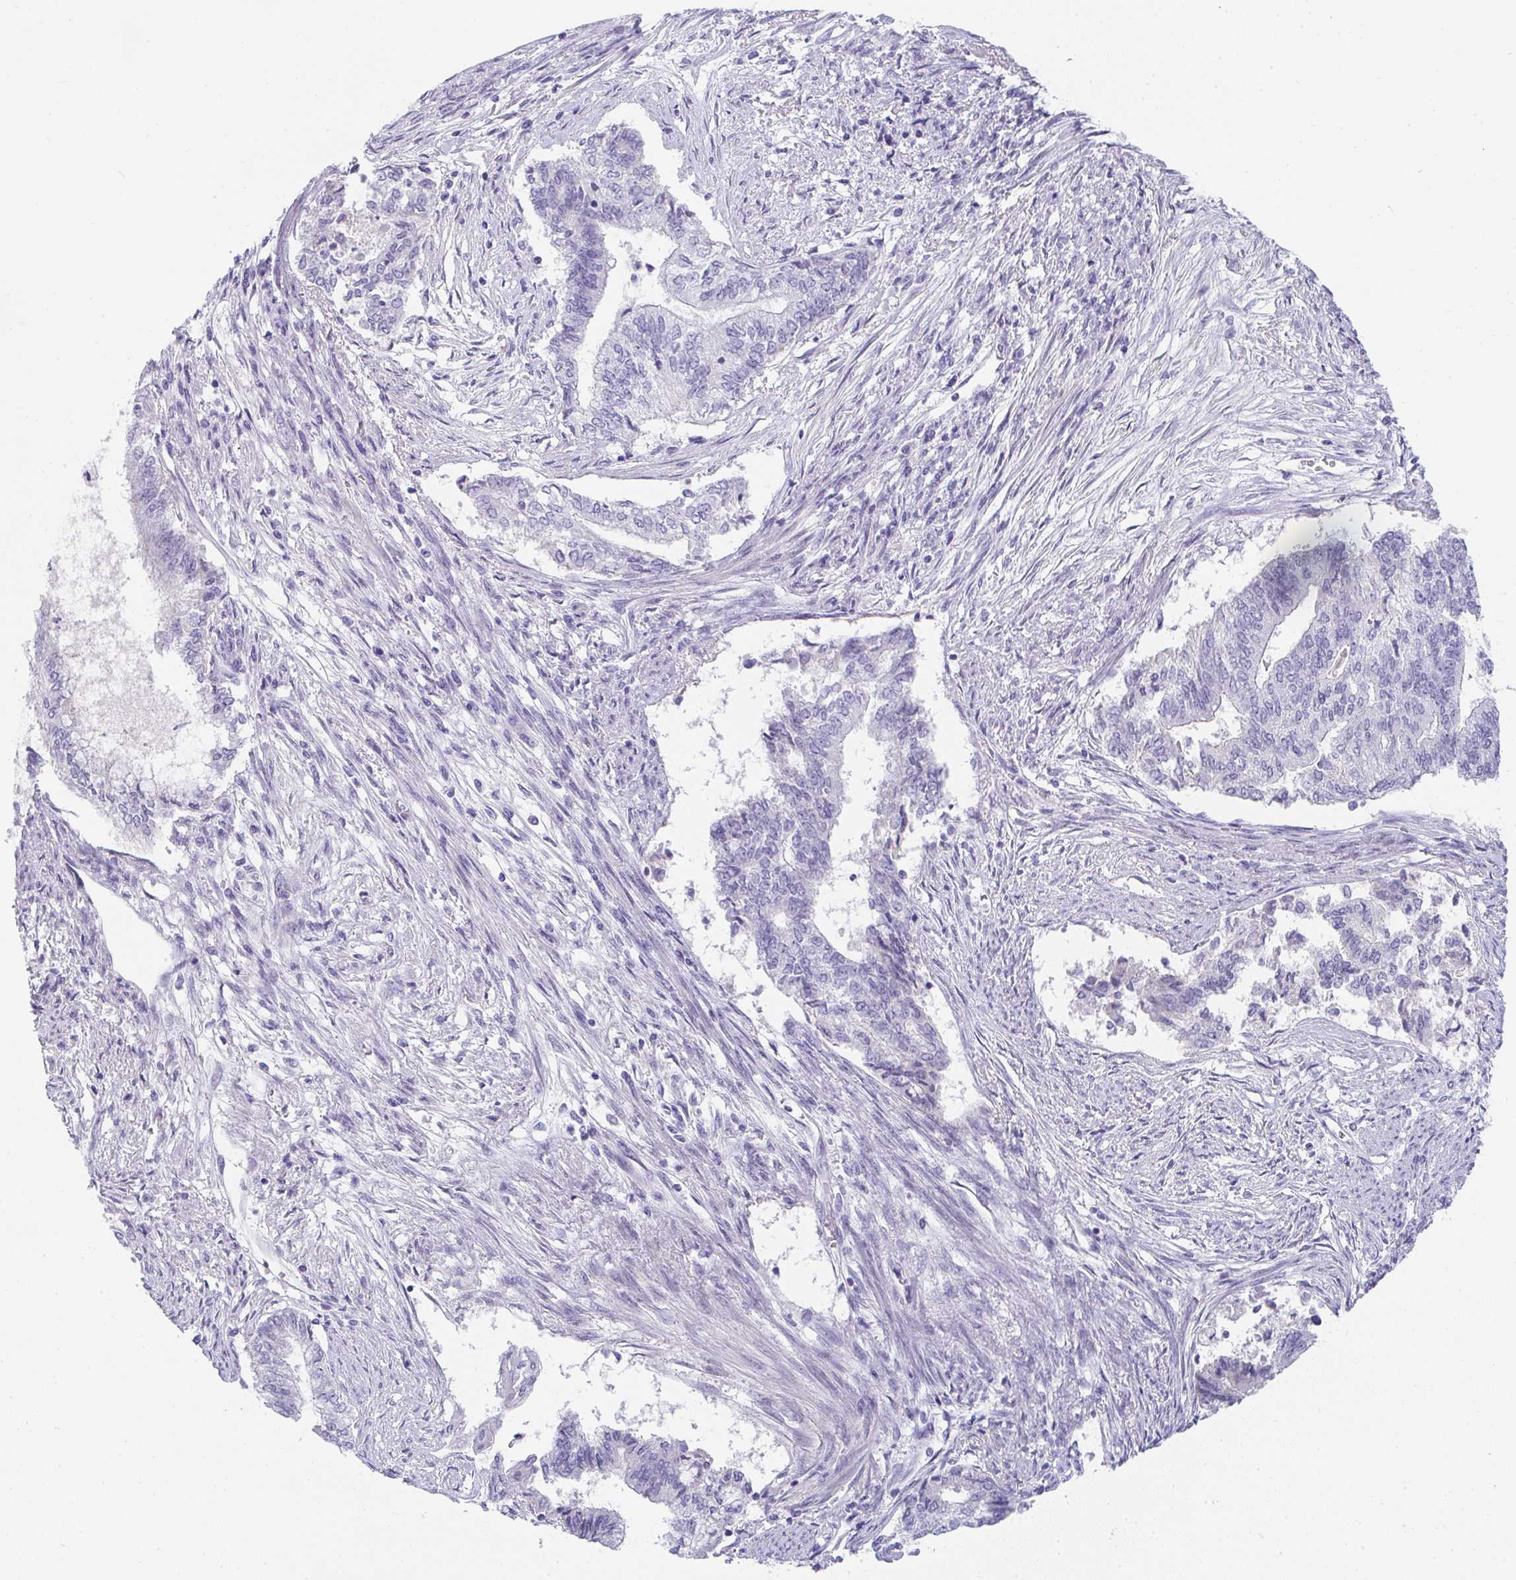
{"staining": {"intensity": "negative", "quantity": "none", "location": "none"}, "tissue": "endometrial cancer", "cell_type": "Tumor cells", "image_type": "cancer", "snomed": [{"axis": "morphology", "description": "Adenocarcinoma, NOS"}, {"axis": "topography", "description": "Endometrium"}], "caption": "This is an immunohistochemistry image of endometrial cancer. There is no staining in tumor cells.", "gene": "TTC30B", "patient": {"sex": "female", "age": 65}}